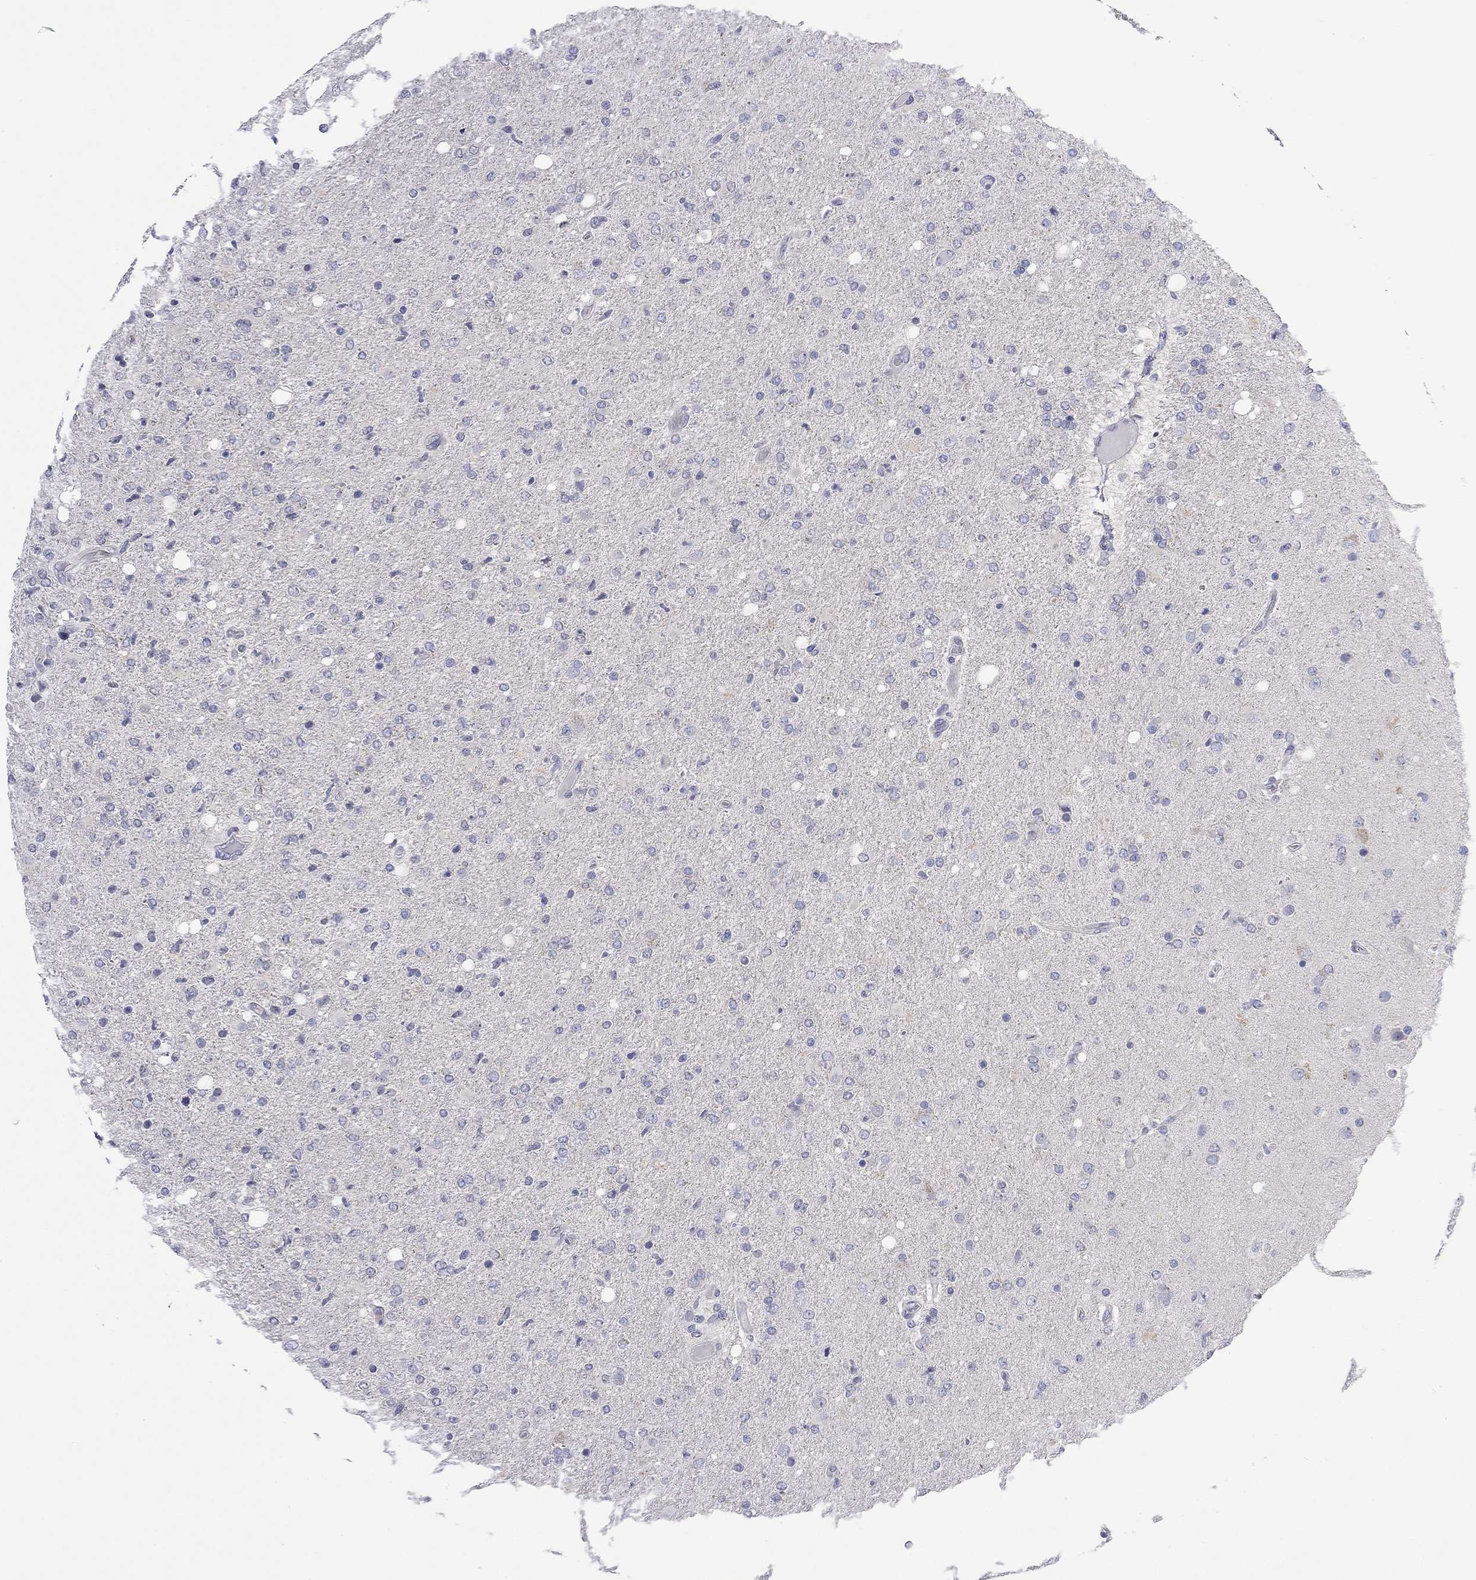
{"staining": {"intensity": "negative", "quantity": "none", "location": "none"}, "tissue": "glioma", "cell_type": "Tumor cells", "image_type": "cancer", "snomed": [{"axis": "morphology", "description": "Glioma, malignant, High grade"}, {"axis": "topography", "description": "Cerebral cortex"}], "caption": "This is an immunohistochemistry (IHC) micrograph of glioma. There is no positivity in tumor cells.", "gene": "ABCB4", "patient": {"sex": "male", "age": 70}}